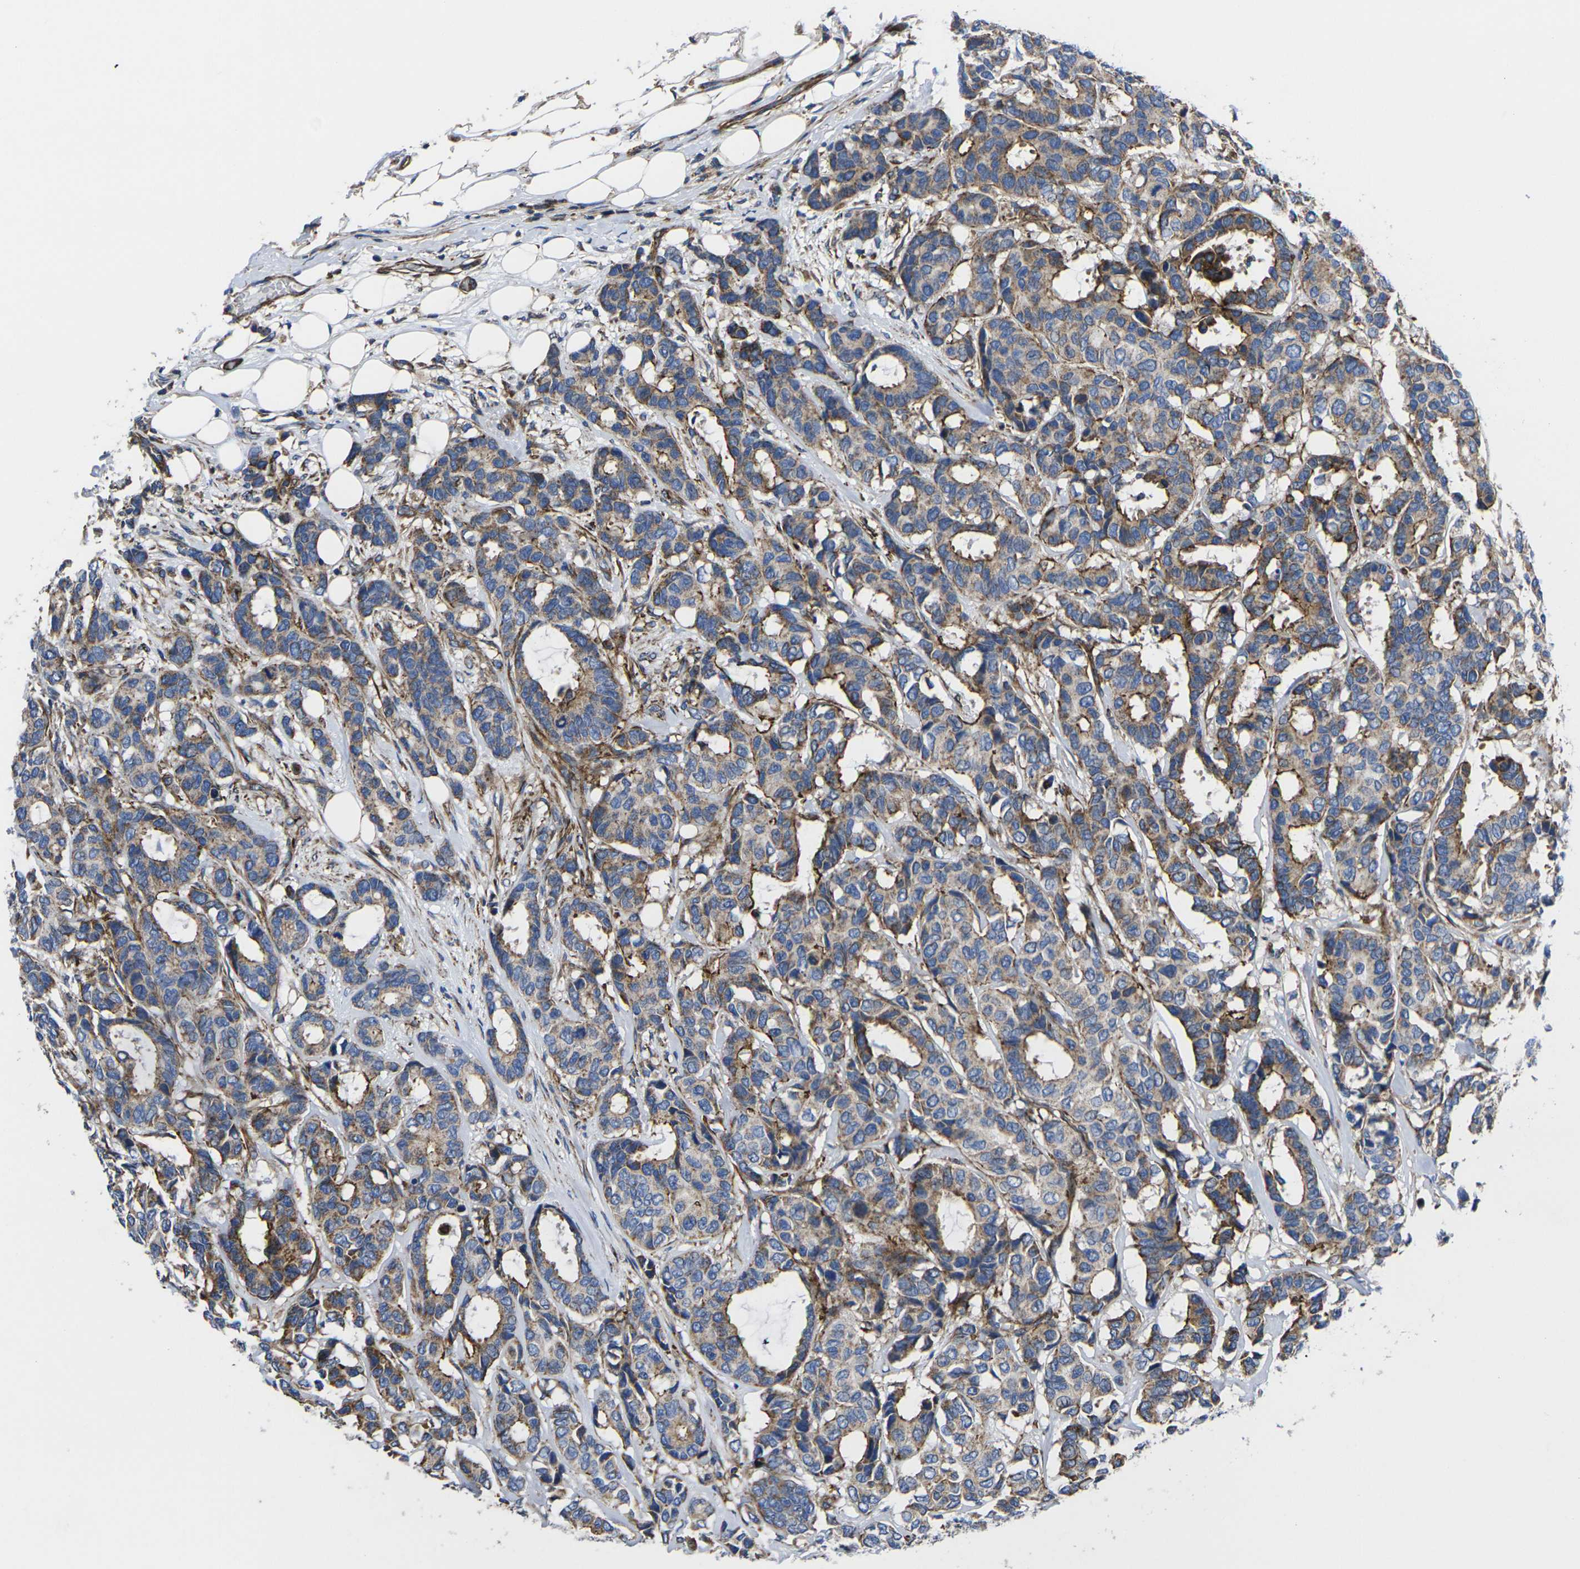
{"staining": {"intensity": "moderate", "quantity": ">75%", "location": "cytoplasmic/membranous"}, "tissue": "breast cancer", "cell_type": "Tumor cells", "image_type": "cancer", "snomed": [{"axis": "morphology", "description": "Duct carcinoma"}, {"axis": "topography", "description": "Breast"}], "caption": "A high-resolution histopathology image shows immunohistochemistry (IHC) staining of breast cancer, which shows moderate cytoplasmic/membranous positivity in about >75% of tumor cells.", "gene": "GPR4", "patient": {"sex": "female", "age": 87}}